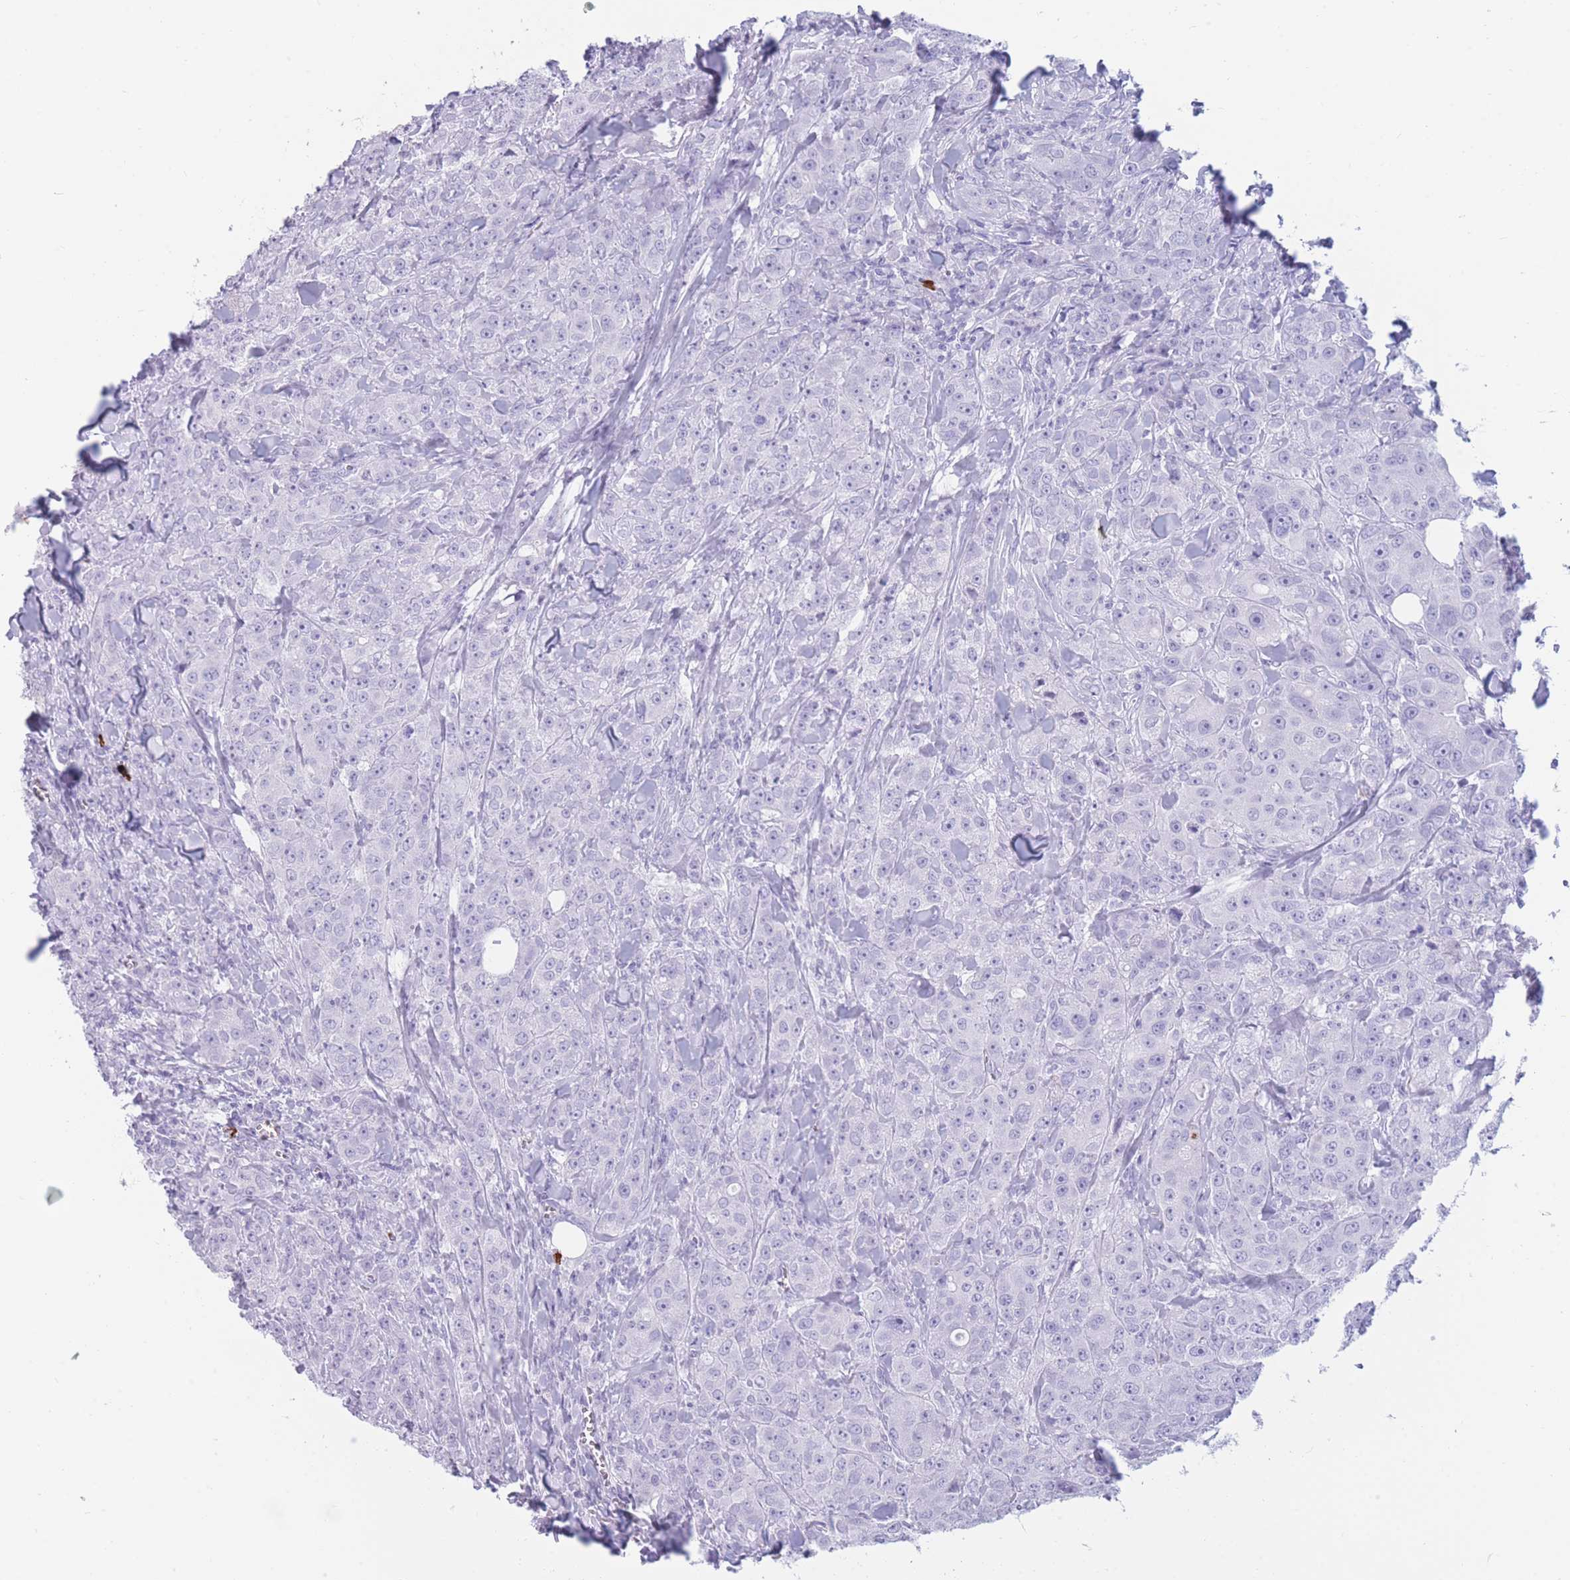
{"staining": {"intensity": "negative", "quantity": "none", "location": "none"}, "tissue": "breast cancer", "cell_type": "Tumor cells", "image_type": "cancer", "snomed": [{"axis": "morphology", "description": "Duct carcinoma"}, {"axis": "topography", "description": "Breast"}], "caption": "DAB immunohistochemical staining of breast intraductal carcinoma reveals no significant positivity in tumor cells.", "gene": "TNFSF11", "patient": {"sex": "female", "age": 43}}